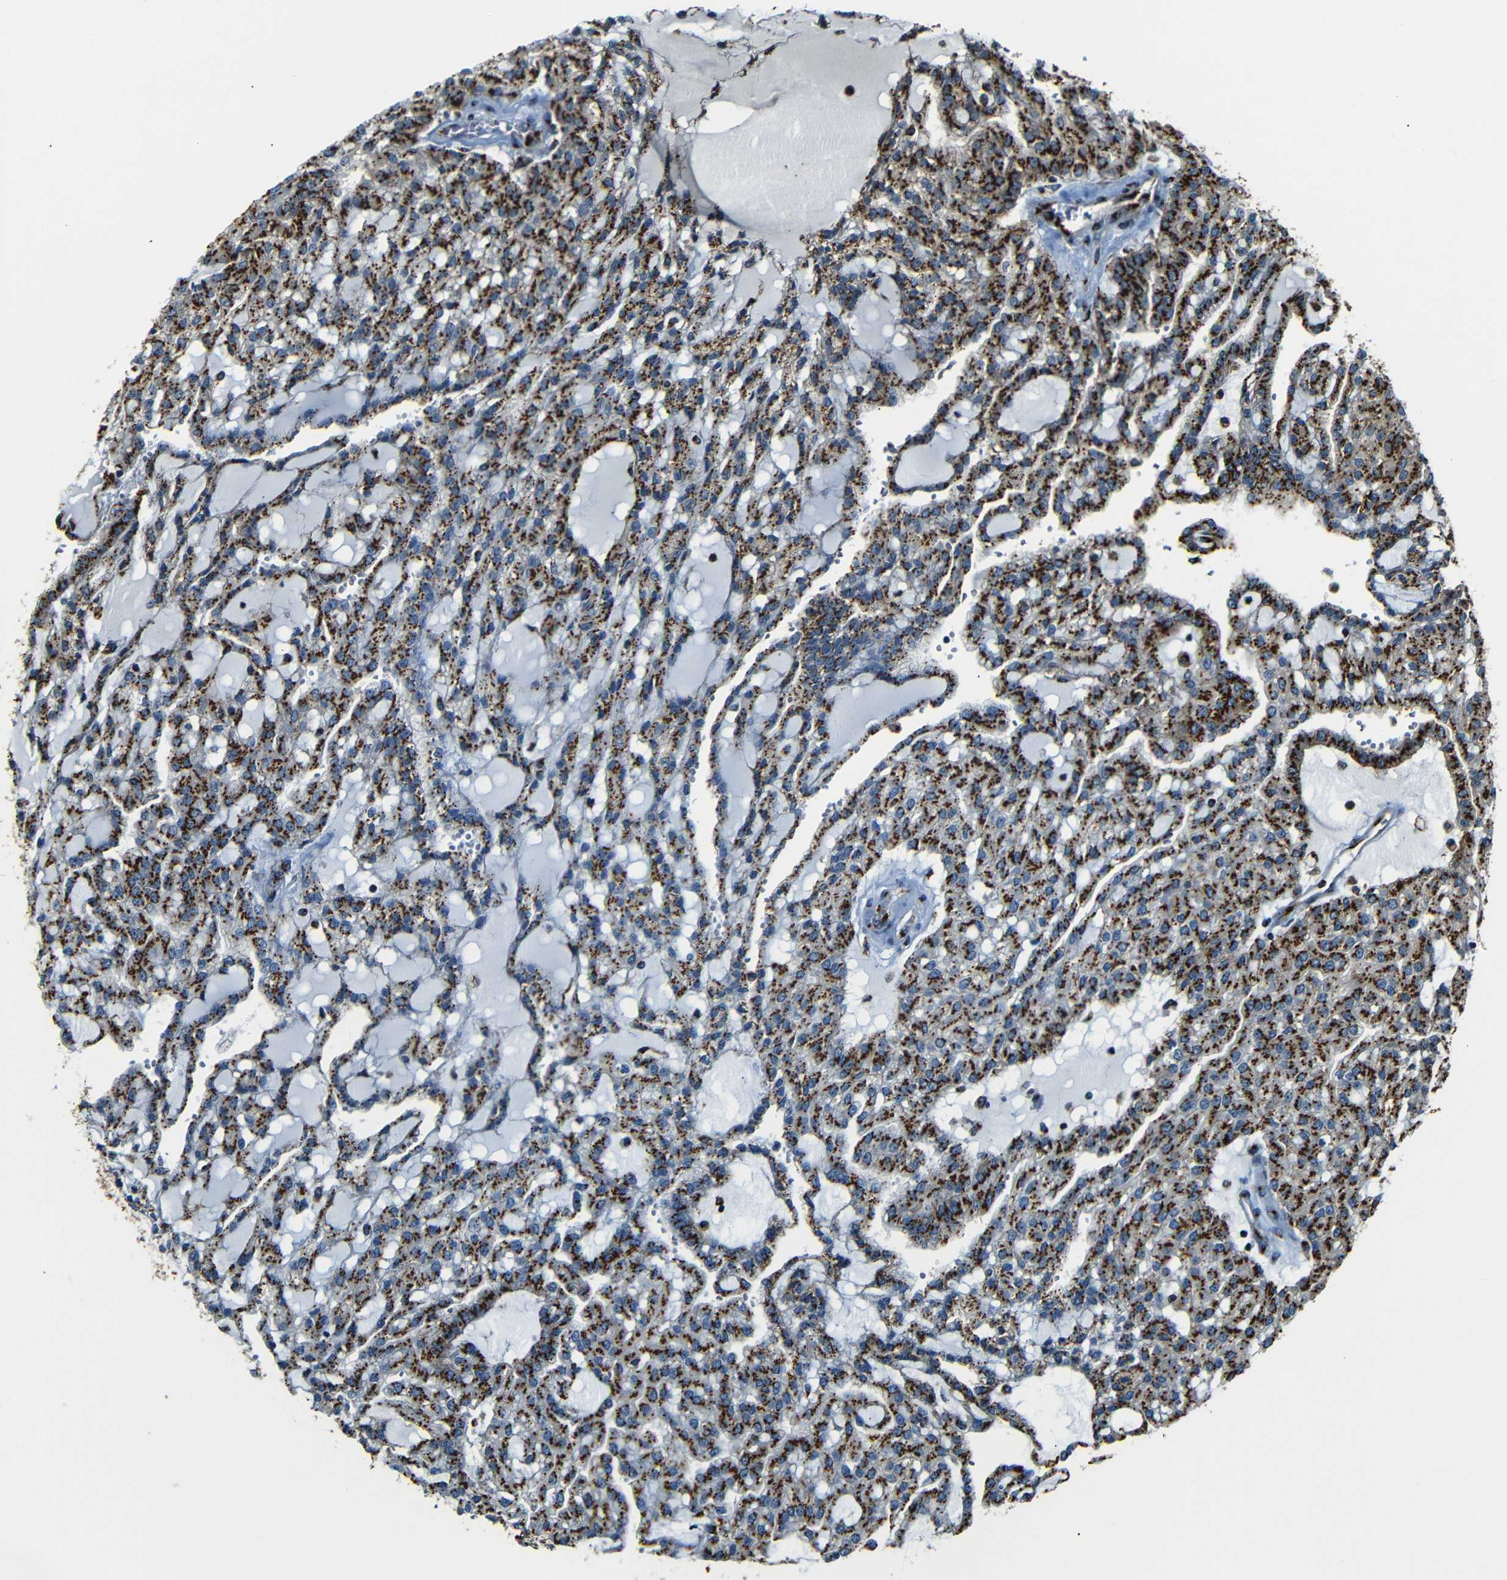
{"staining": {"intensity": "strong", "quantity": ">75%", "location": "cytoplasmic/membranous"}, "tissue": "renal cancer", "cell_type": "Tumor cells", "image_type": "cancer", "snomed": [{"axis": "morphology", "description": "Adenocarcinoma, NOS"}, {"axis": "topography", "description": "Kidney"}], "caption": "High-magnification brightfield microscopy of adenocarcinoma (renal) stained with DAB (brown) and counterstained with hematoxylin (blue). tumor cells exhibit strong cytoplasmic/membranous staining is identified in approximately>75% of cells.", "gene": "TGOLN2", "patient": {"sex": "male", "age": 63}}